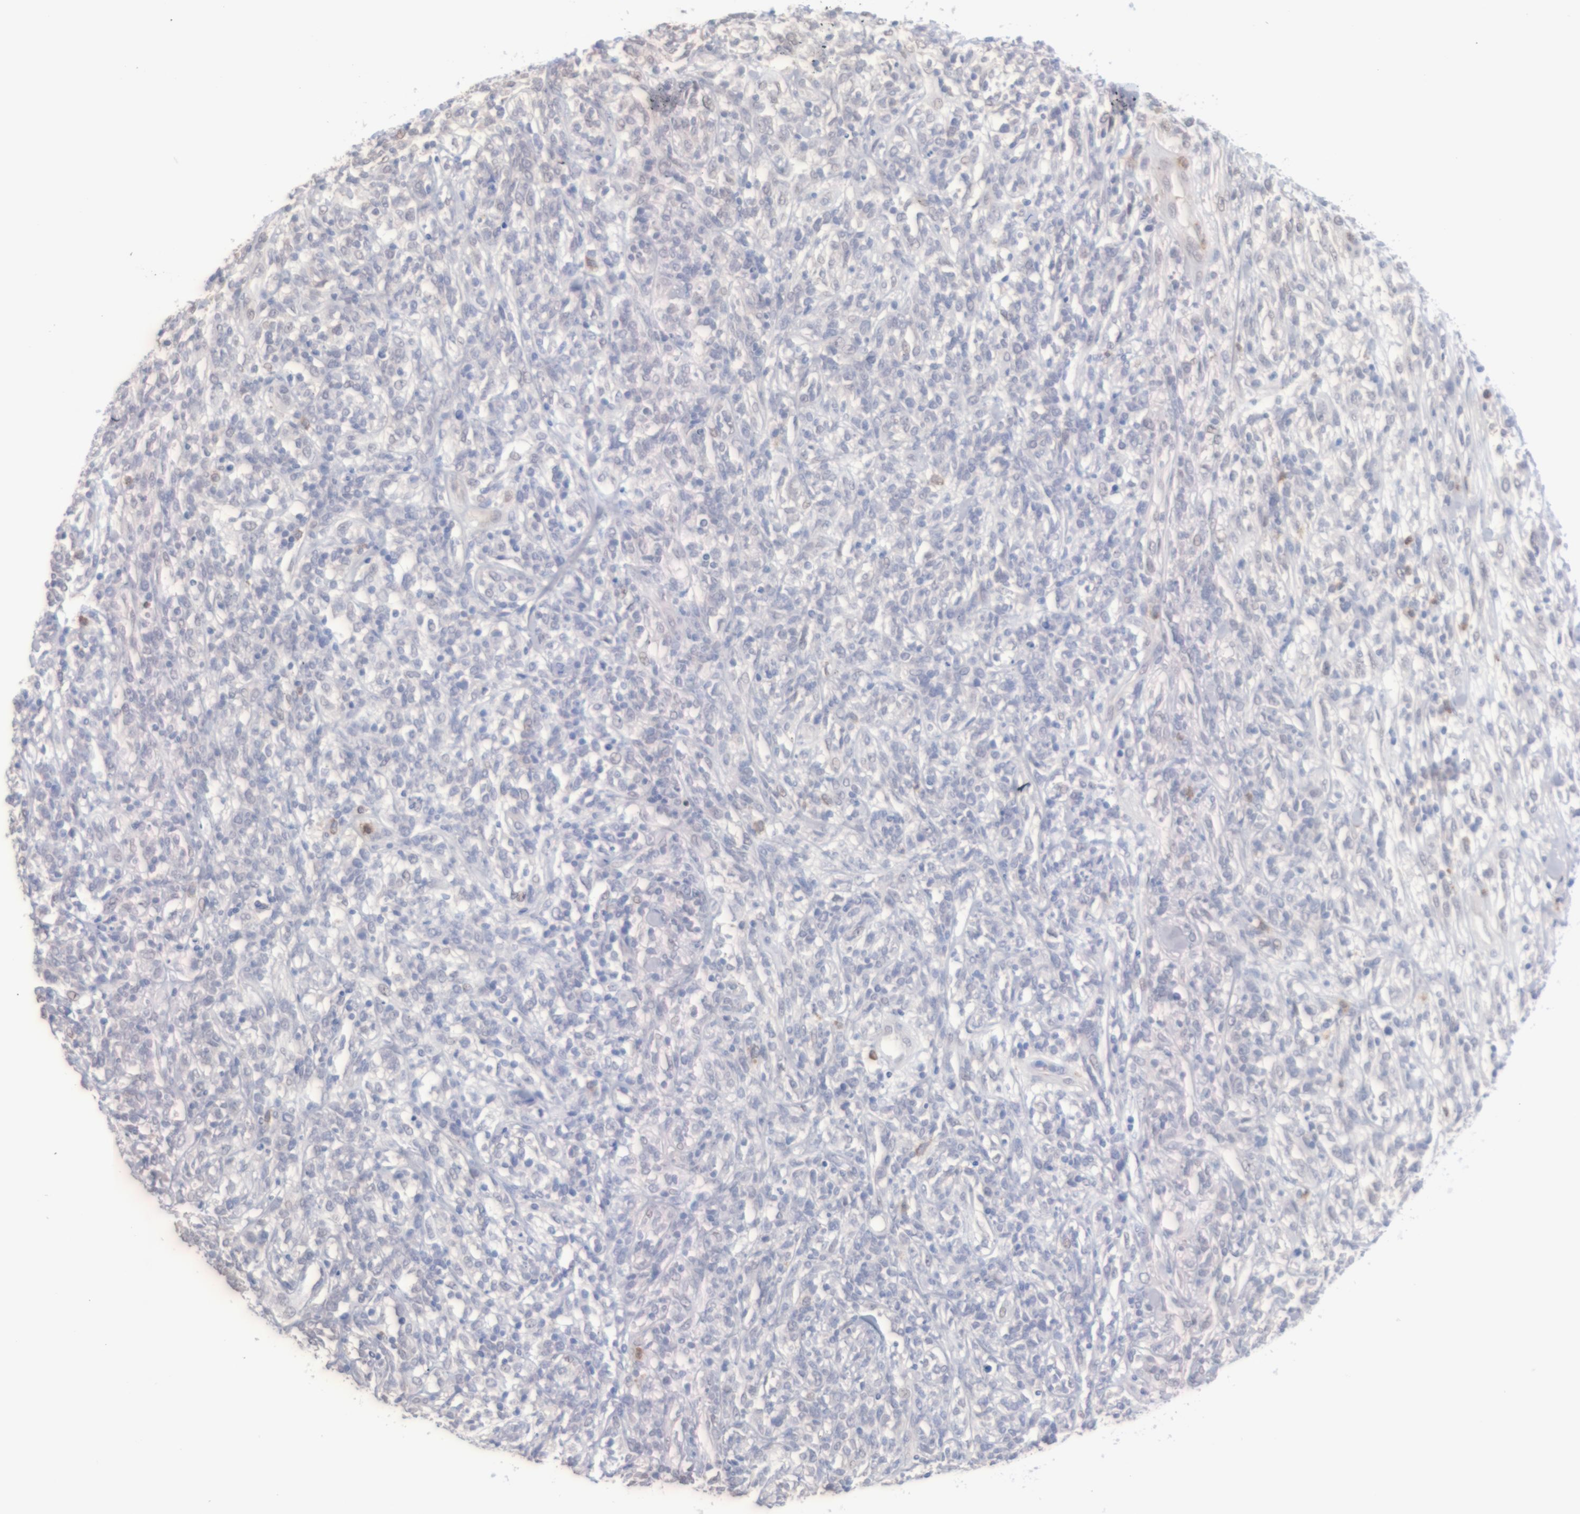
{"staining": {"intensity": "negative", "quantity": "none", "location": "none"}, "tissue": "lymphoma", "cell_type": "Tumor cells", "image_type": "cancer", "snomed": [{"axis": "morphology", "description": "Malignant lymphoma, non-Hodgkin's type, High grade"}, {"axis": "topography", "description": "Lymph node"}], "caption": "Tumor cells are negative for brown protein staining in high-grade malignant lymphoma, non-Hodgkin's type. (DAB IHC, high magnification).", "gene": "MGAM", "patient": {"sex": "female", "age": 73}}